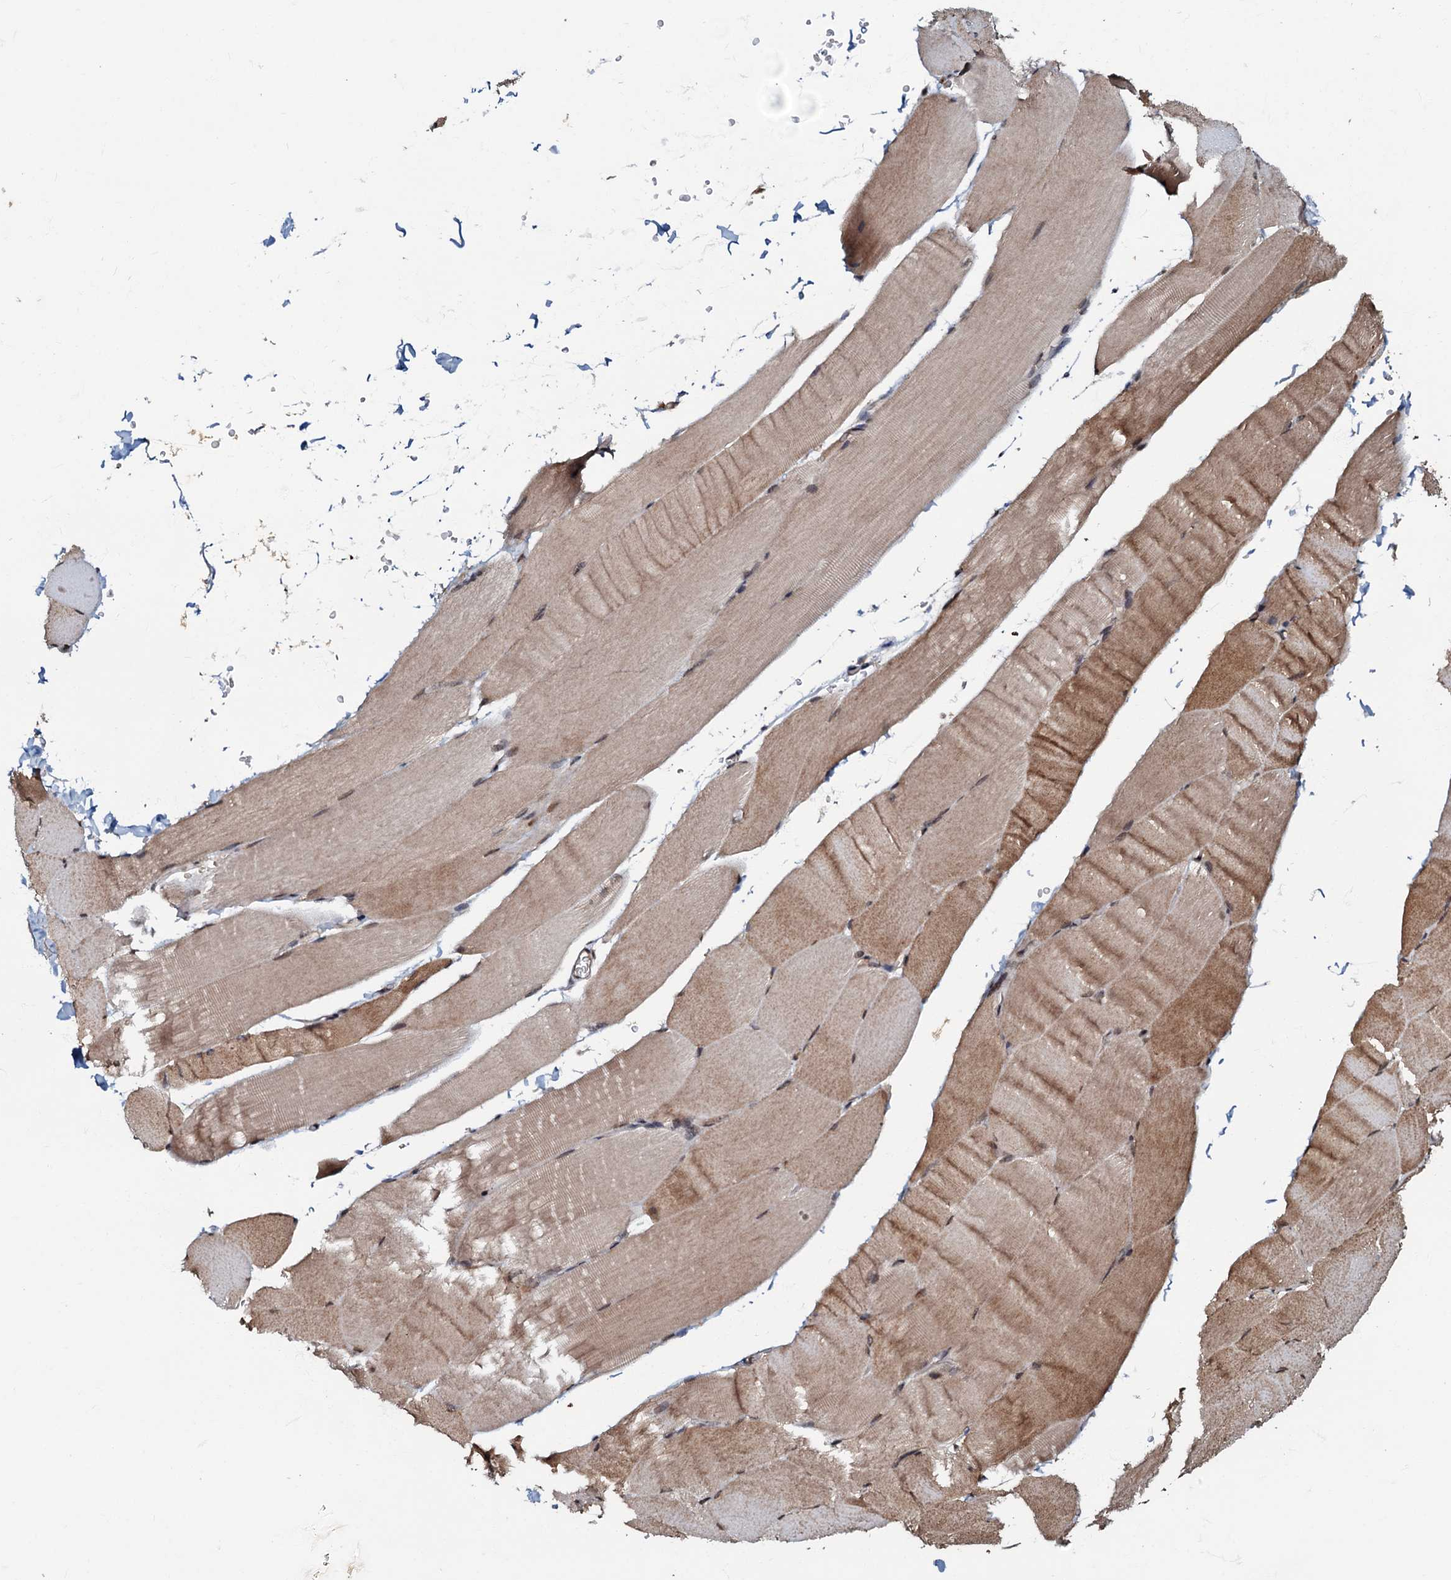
{"staining": {"intensity": "moderate", "quantity": "<25%", "location": "cytoplasmic/membranous"}, "tissue": "skeletal muscle", "cell_type": "Myocytes", "image_type": "normal", "snomed": [{"axis": "morphology", "description": "Normal tissue, NOS"}, {"axis": "topography", "description": "Skeletal muscle"}, {"axis": "topography", "description": "Parathyroid gland"}], "caption": "Skeletal muscle stained for a protein (brown) displays moderate cytoplasmic/membranous positive expression in approximately <25% of myocytes.", "gene": "C18orf32", "patient": {"sex": "female", "age": 37}}